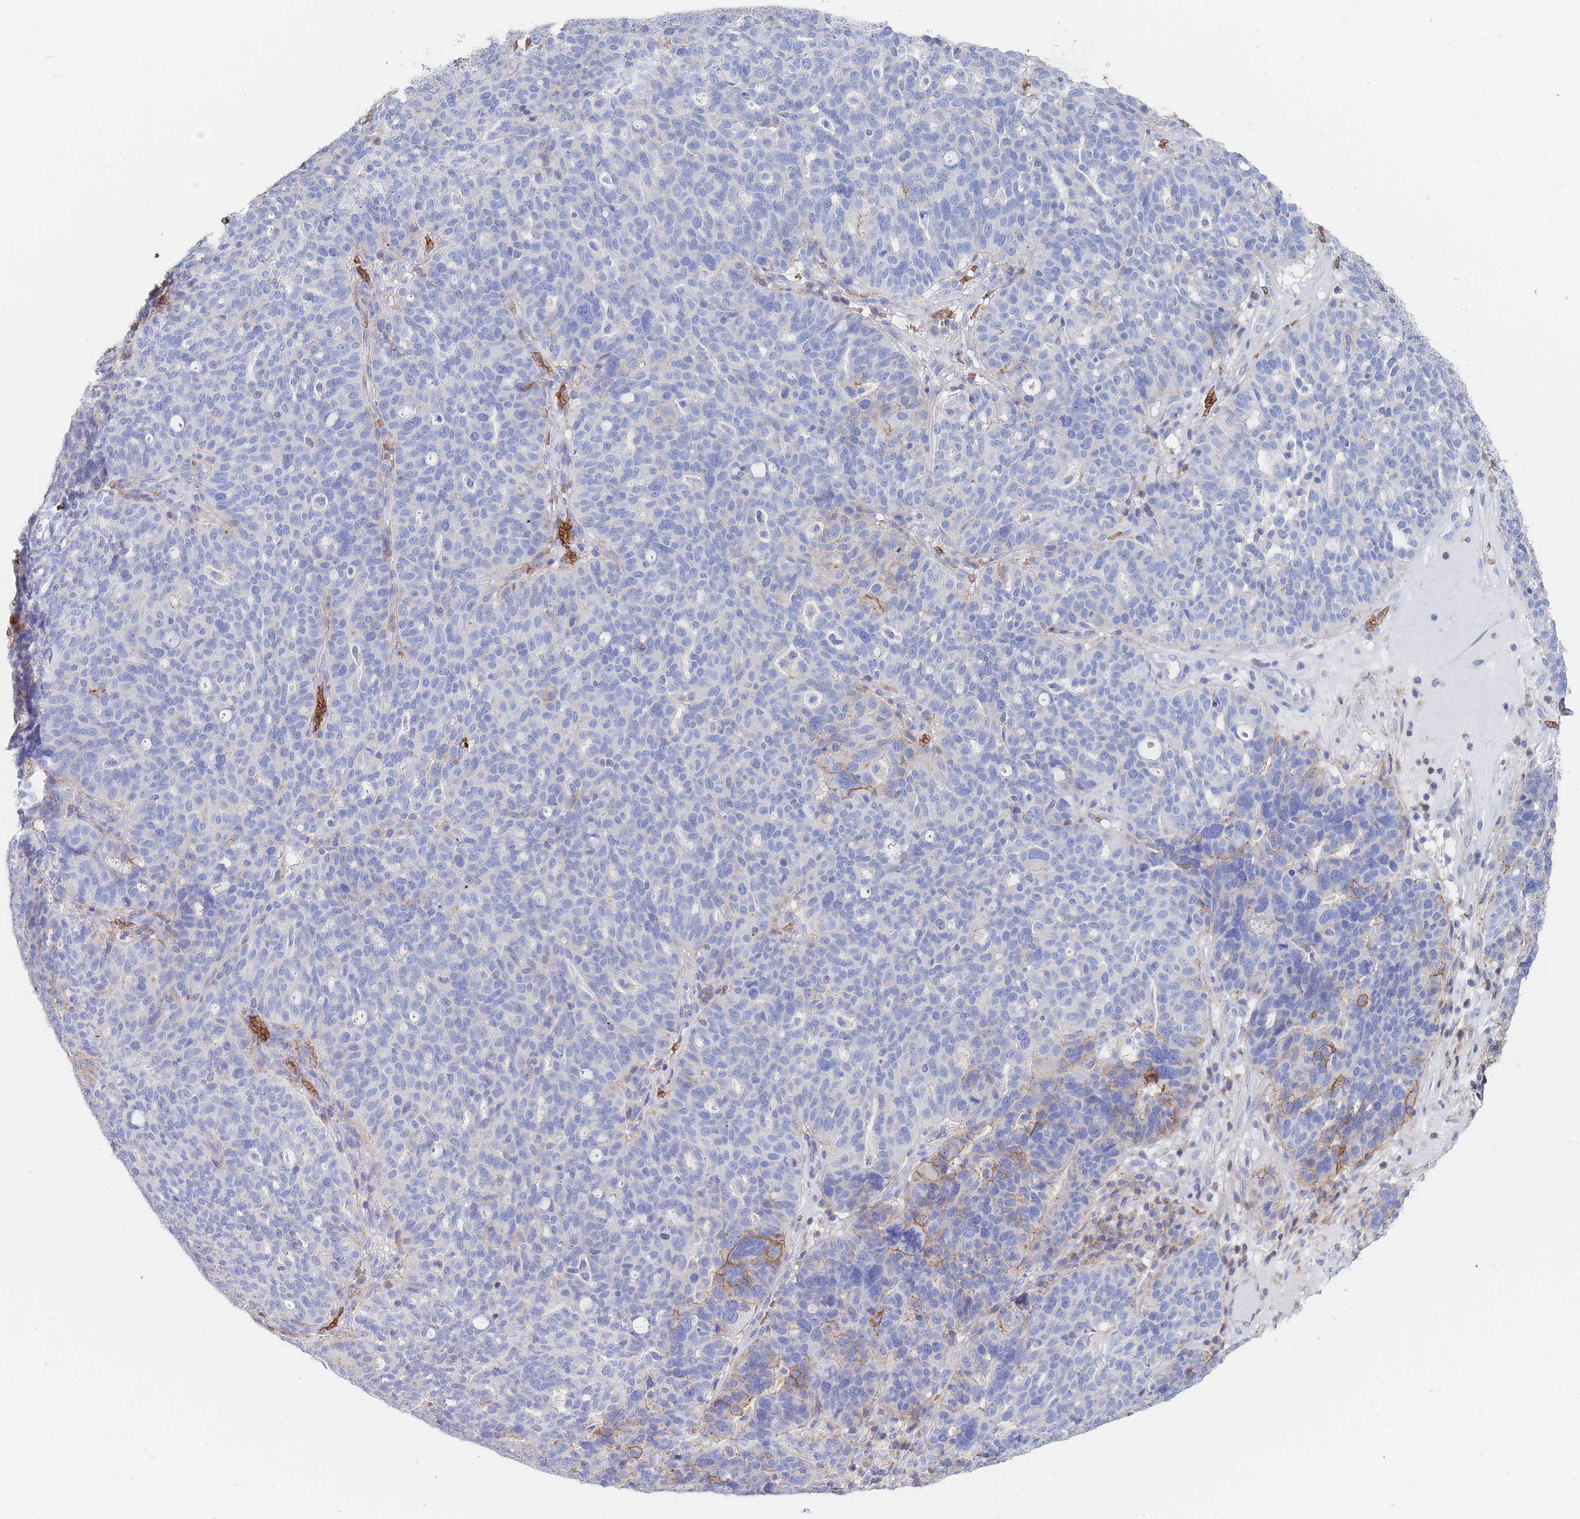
{"staining": {"intensity": "strong", "quantity": "<25%", "location": "cytoplasmic/membranous"}, "tissue": "ovarian cancer", "cell_type": "Tumor cells", "image_type": "cancer", "snomed": [{"axis": "morphology", "description": "Cystadenocarcinoma, serous, NOS"}, {"axis": "topography", "description": "Ovary"}], "caption": "Serous cystadenocarcinoma (ovarian) stained with a brown dye exhibits strong cytoplasmic/membranous positive expression in about <25% of tumor cells.", "gene": "SLC2A1", "patient": {"sex": "female", "age": 59}}